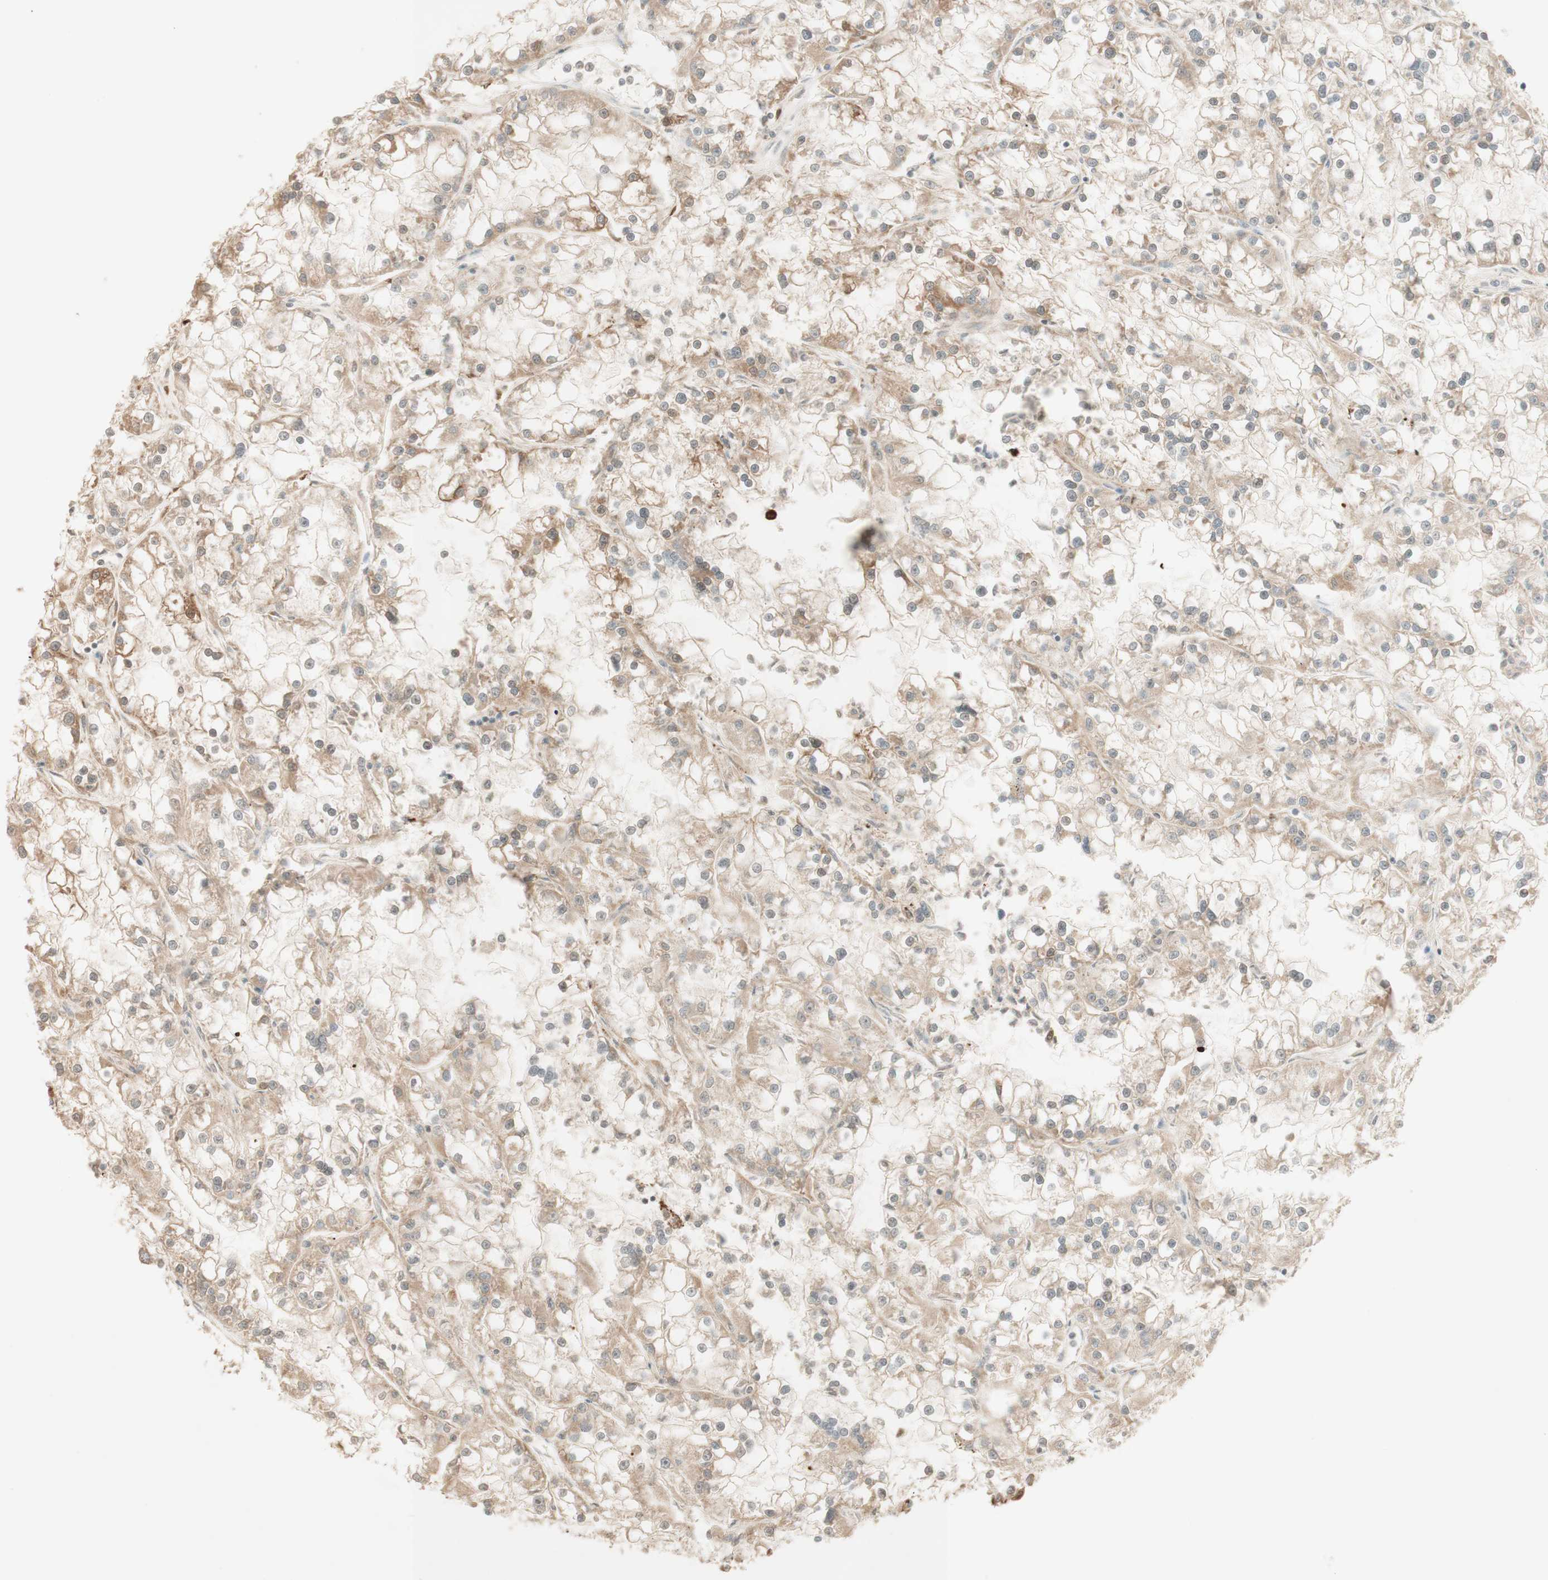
{"staining": {"intensity": "moderate", "quantity": ">75%", "location": "cytoplasmic/membranous"}, "tissue": "renal cancer", "cell_type": "Tumor cells", "image_type": "cancer", "snomed": [{"axis": "morphology", "description": "Adenocarcinoma, NOS"}, {"axis": "topography", "description": "Kidney"}], "caption": "Renal cancer (adenocarcinoma) was stained to show a protein in brown. There is medium levels of moderate cytoplasmic/membranous expression in approximately >75% of tumor cells.", "gene": "CLCN2", "patient": {"sex": "female", "age": 52}}